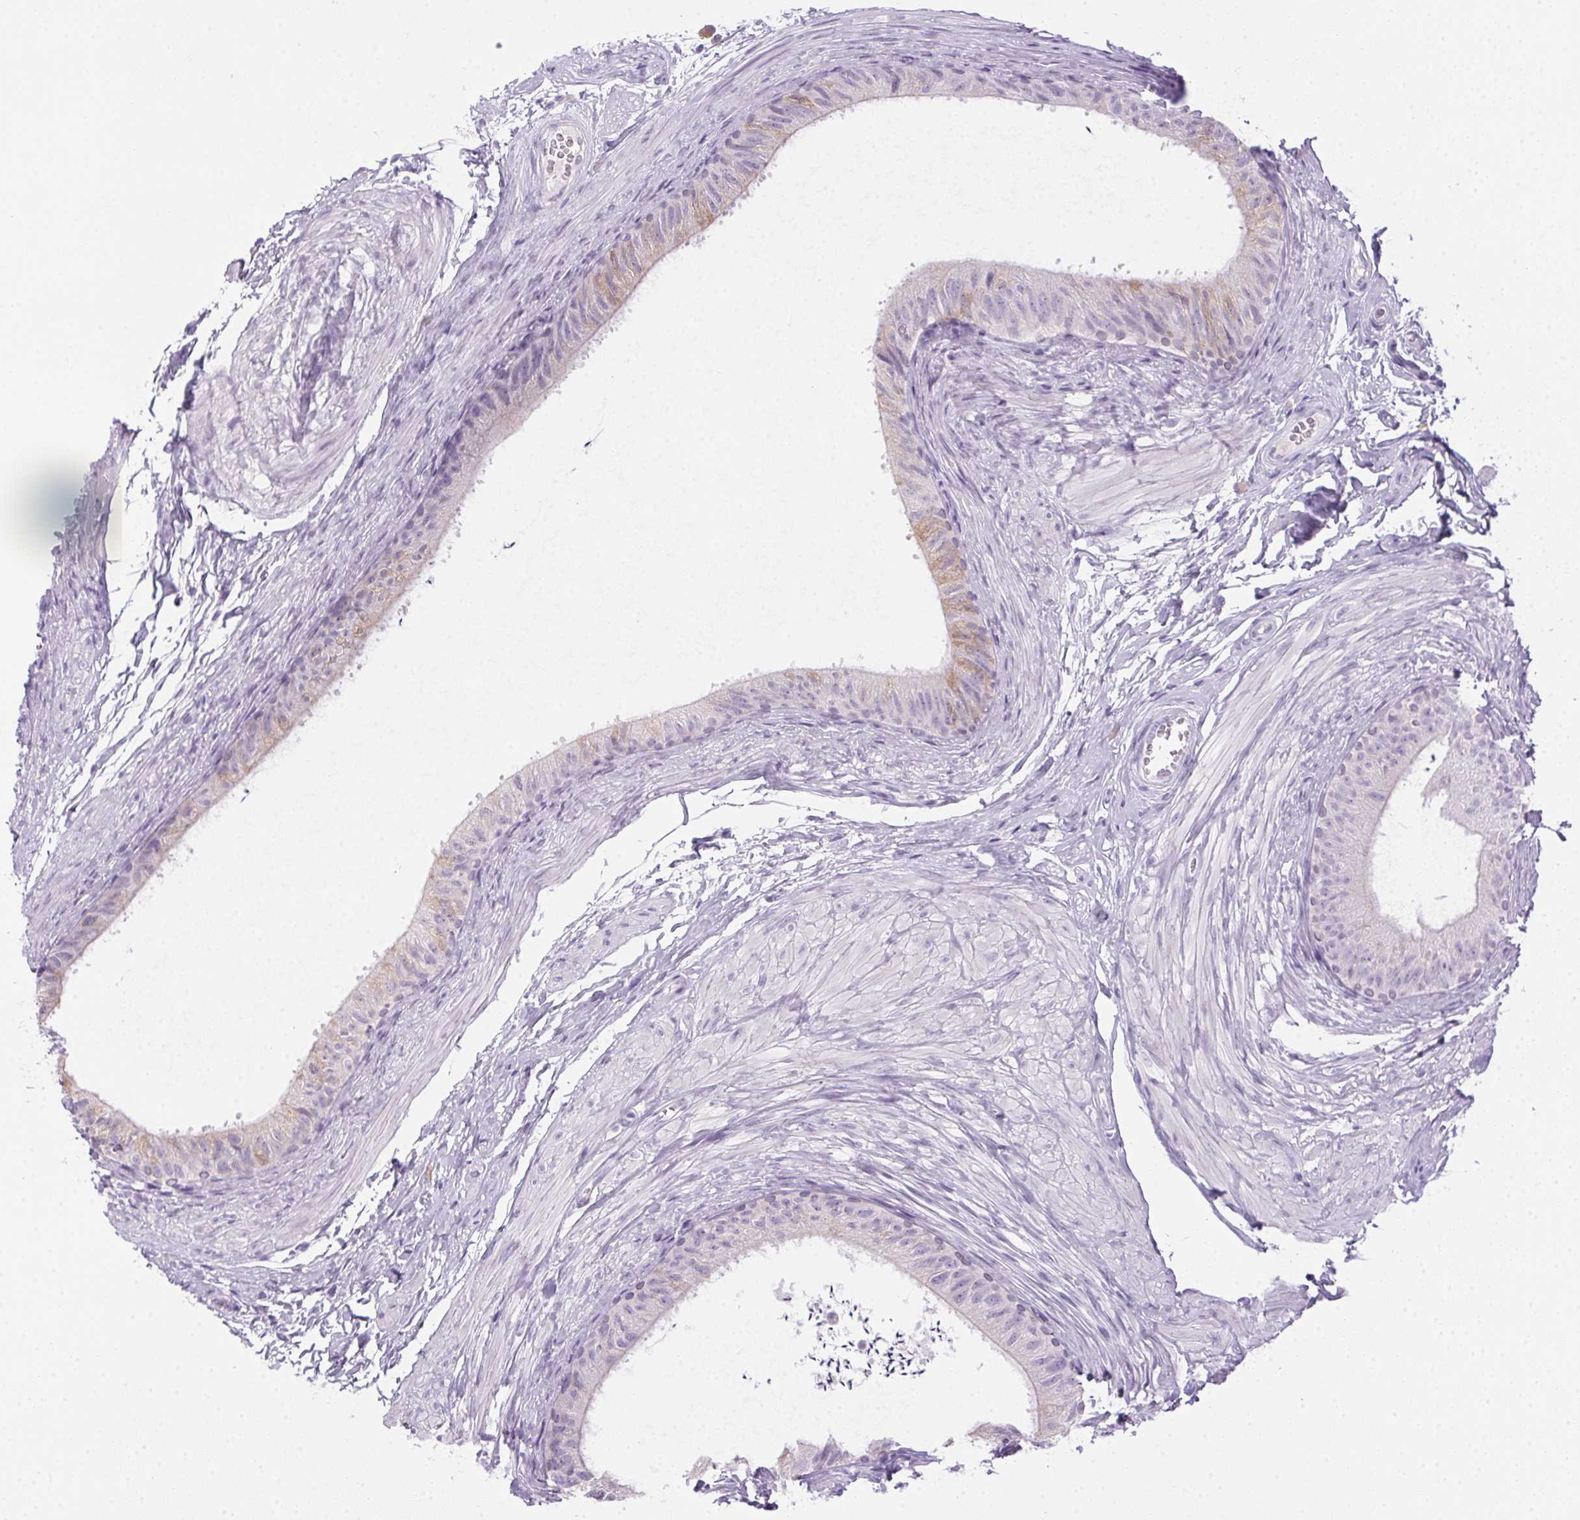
{"staining": {"intensity": "weak", "quantity": "25%-75%", "location": "cytoplasmic/membranous"}, "tissue": "epididymis", "cell_type": "Glandular cells", "image_type": "normal", "snomed": [{"axis": "morphology", "description": "Normal tissue, NOS"}, {"axis": "topography", "description": "Epididymis, spermatic cord, NOS"}, {"axis": "topography", "description": "Epididymis"}, {"axis": "topography", "description": "Peripheral nerve tissue"}], "caption": "Approximately 25%-75% of glandular cells in unremarkable human epididymis demonstrate weak cytoplasmic/membranous protein staining as visualized by brown immunohistochemical staining.", "gene": "POPDC2", "patient": {"sex": "male", "age": 29}}